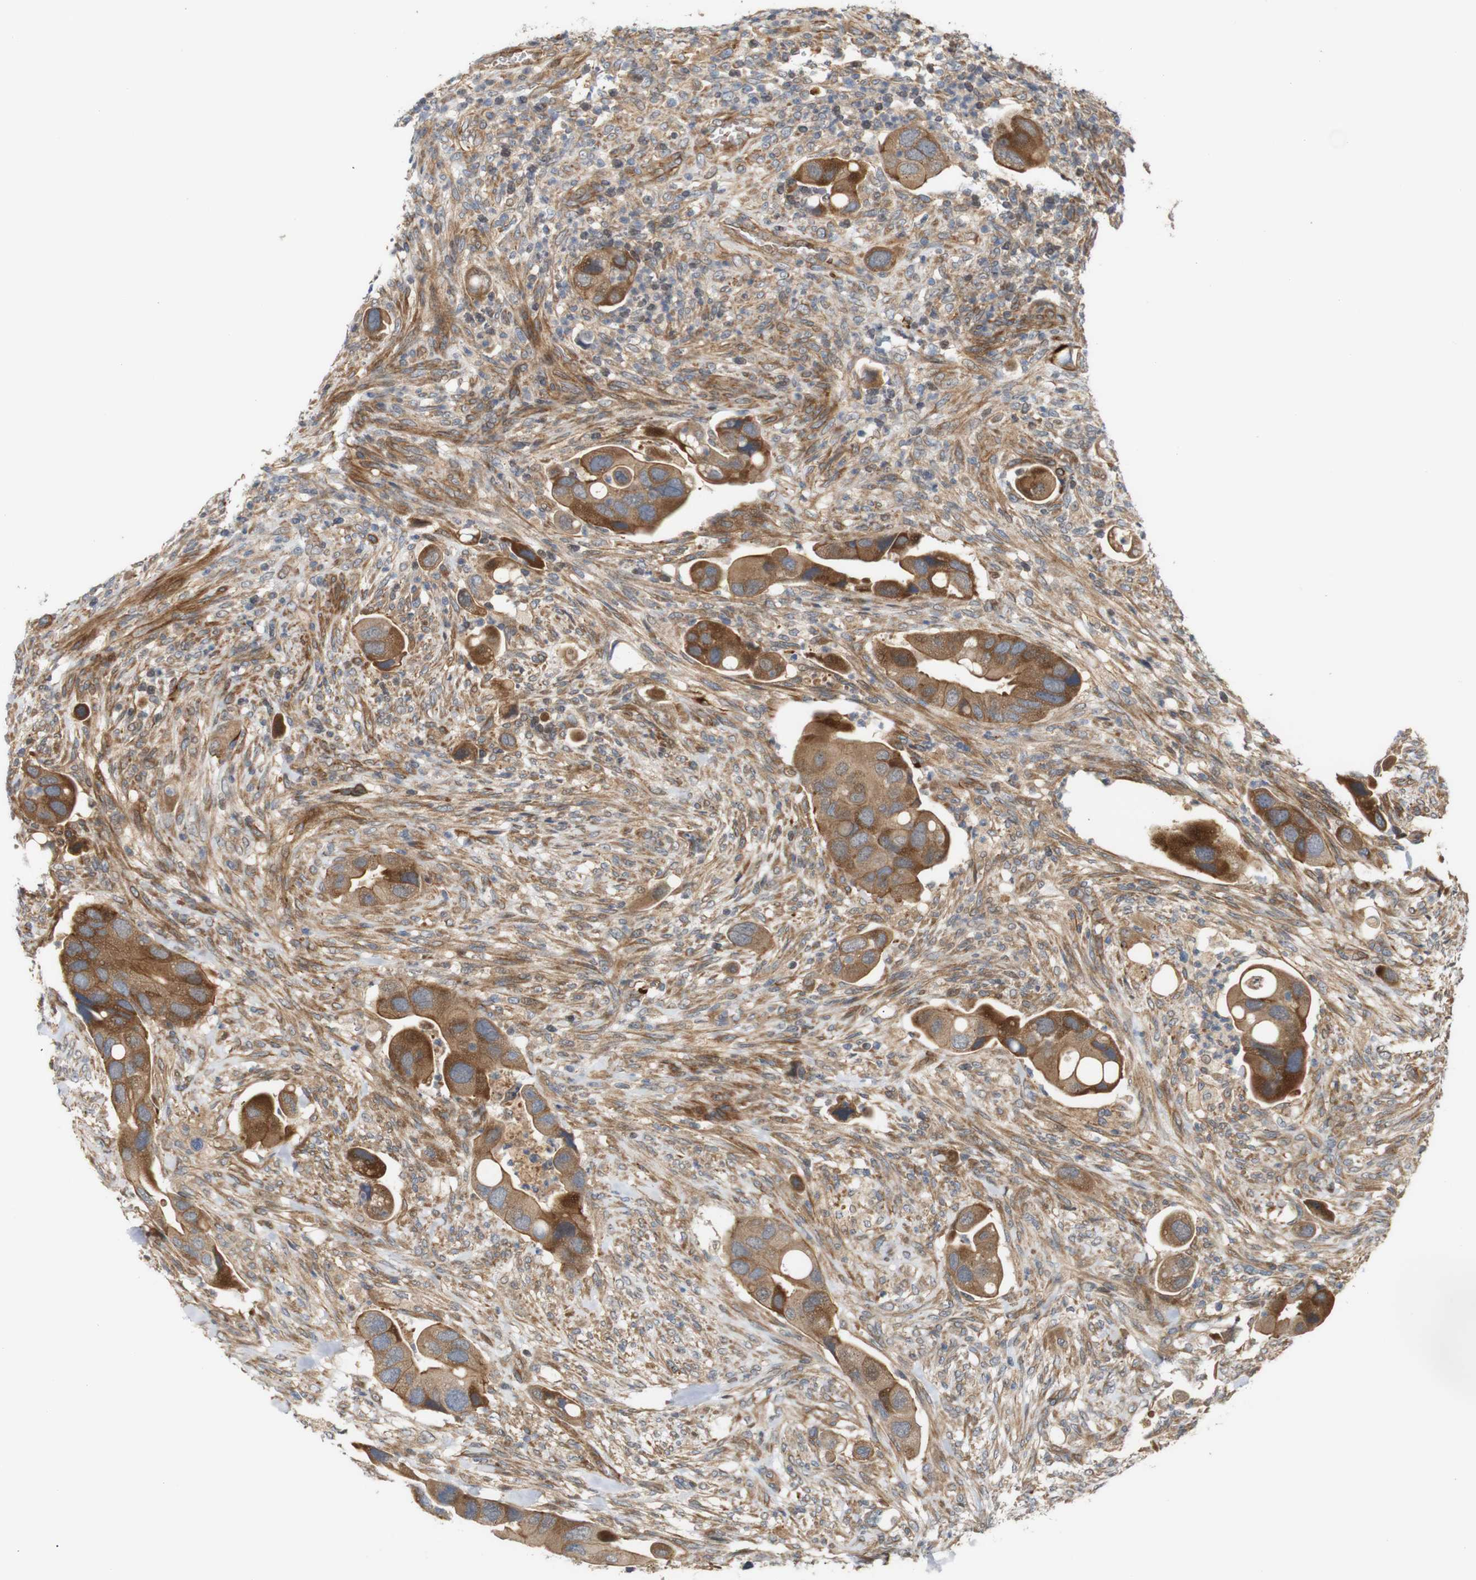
{"staining": {"intensity": "strong", "quantity": ">75%", "location": "cytoplasmic/membranous"}, "tissue": "colorectal cancer", "cell_type": "Tumor cells", "image_type": "cancer", "snomed": [{"axis": "morphology", "description": "Adenocarcinoma, NOS"}, {"axis": "topography", "description": "Rectum"}], "caption": "Brown immunohistochemical staining in human adenocarcinoma (colorectal) displays strong cytoplasmic/membranous expression in about >75% of tumor cells.", "gene": "RPTOR", "patient": {"sex": "female", "age": 57}}